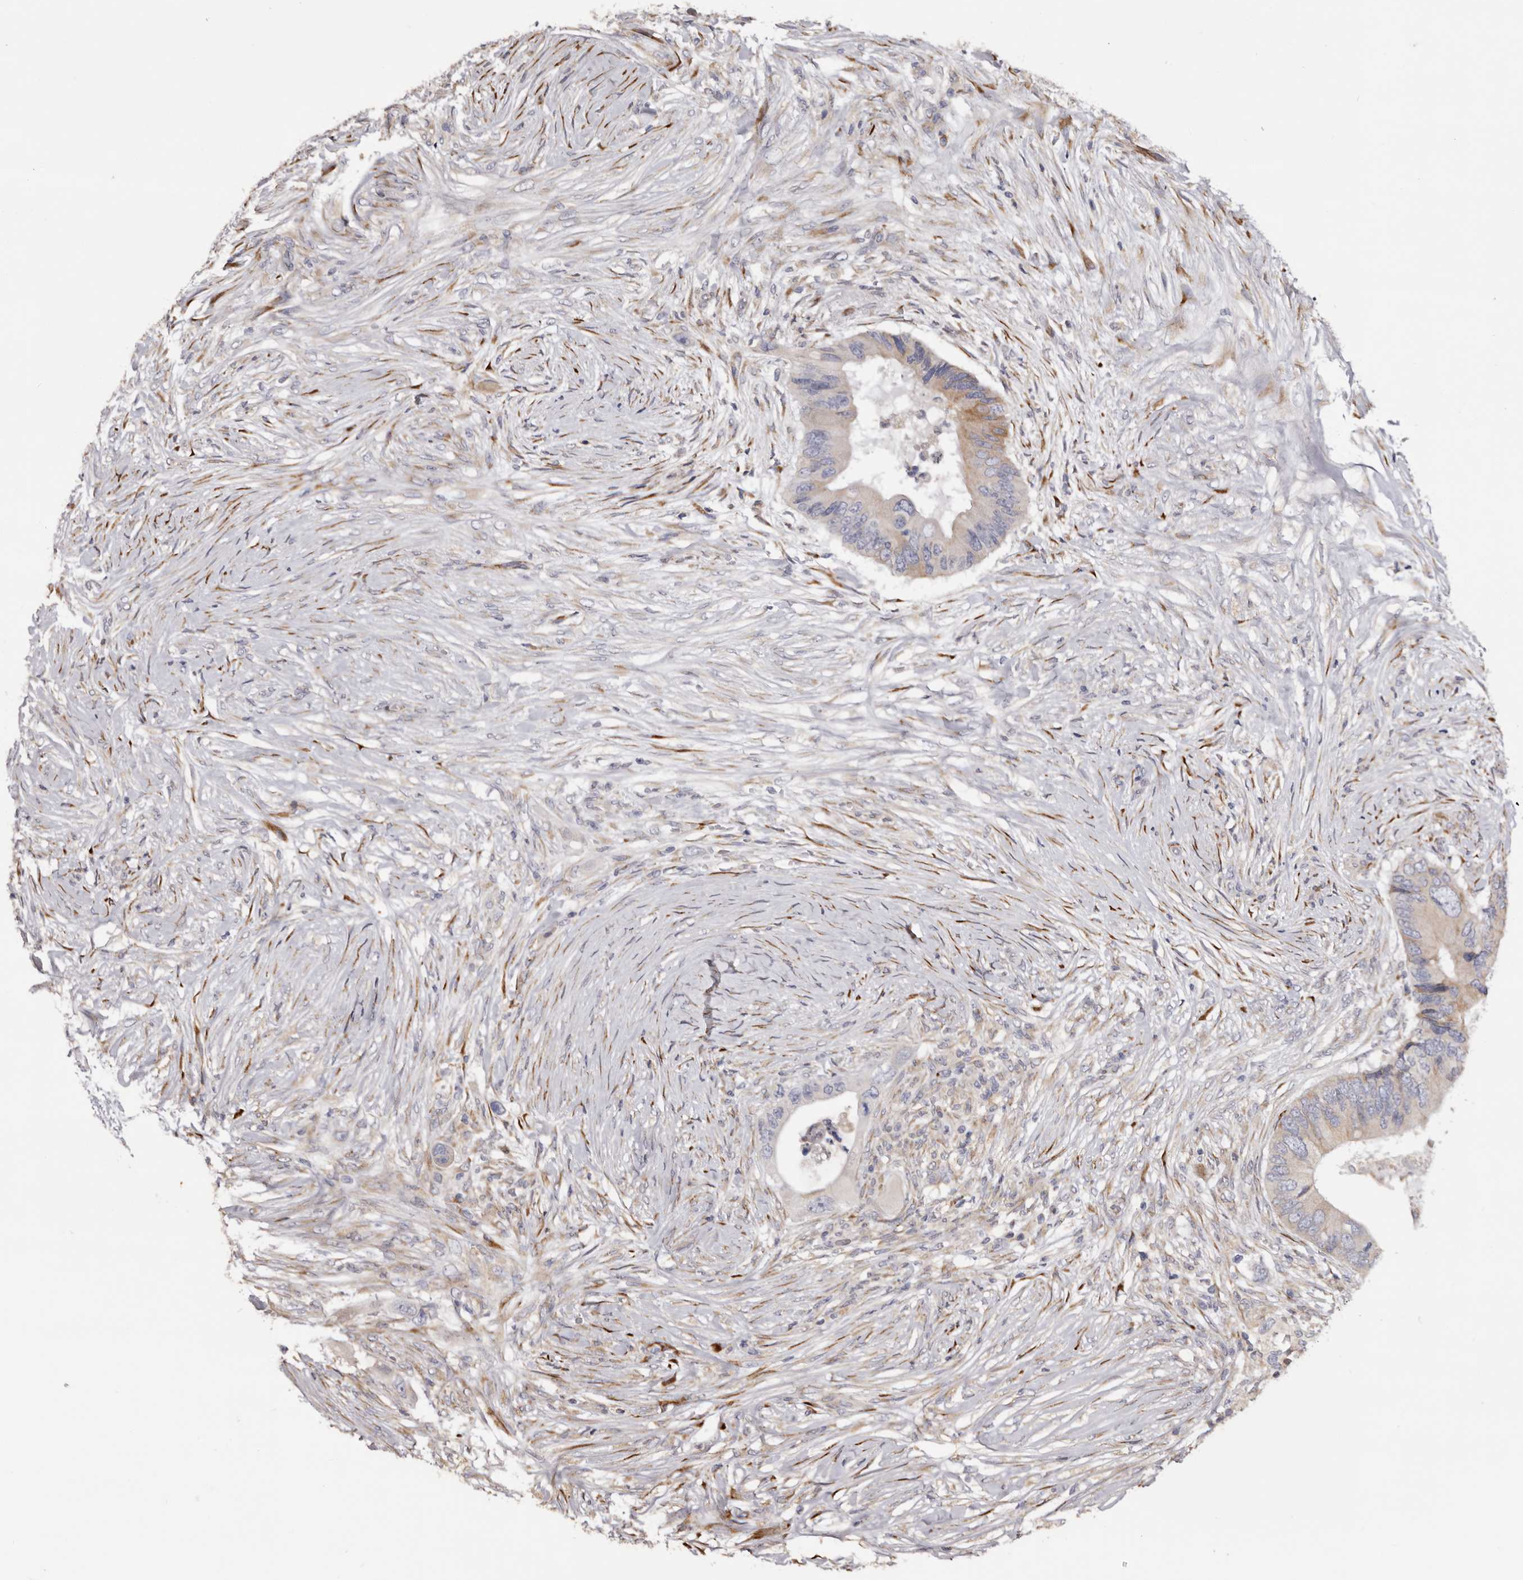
{"staining": {"intensity": "weak", "quantity": "<25%", "location": "cytoplasmic/membranous"}, "tissue": "colorectal cancer", "cell_type": "Tumor cells", "image_type": "cancer", "snomed": [{"axis": "morphology", "description": "Adenocarcinoma, NOS"}, {"axis": "topography", "description": "Colon"}], "caption": "Tumor cells are negative for protein expression in human colorectal cancer (adenocarcinoma).", "gene": "PIGX", "patient": {"sex": "male", "age": 71}}